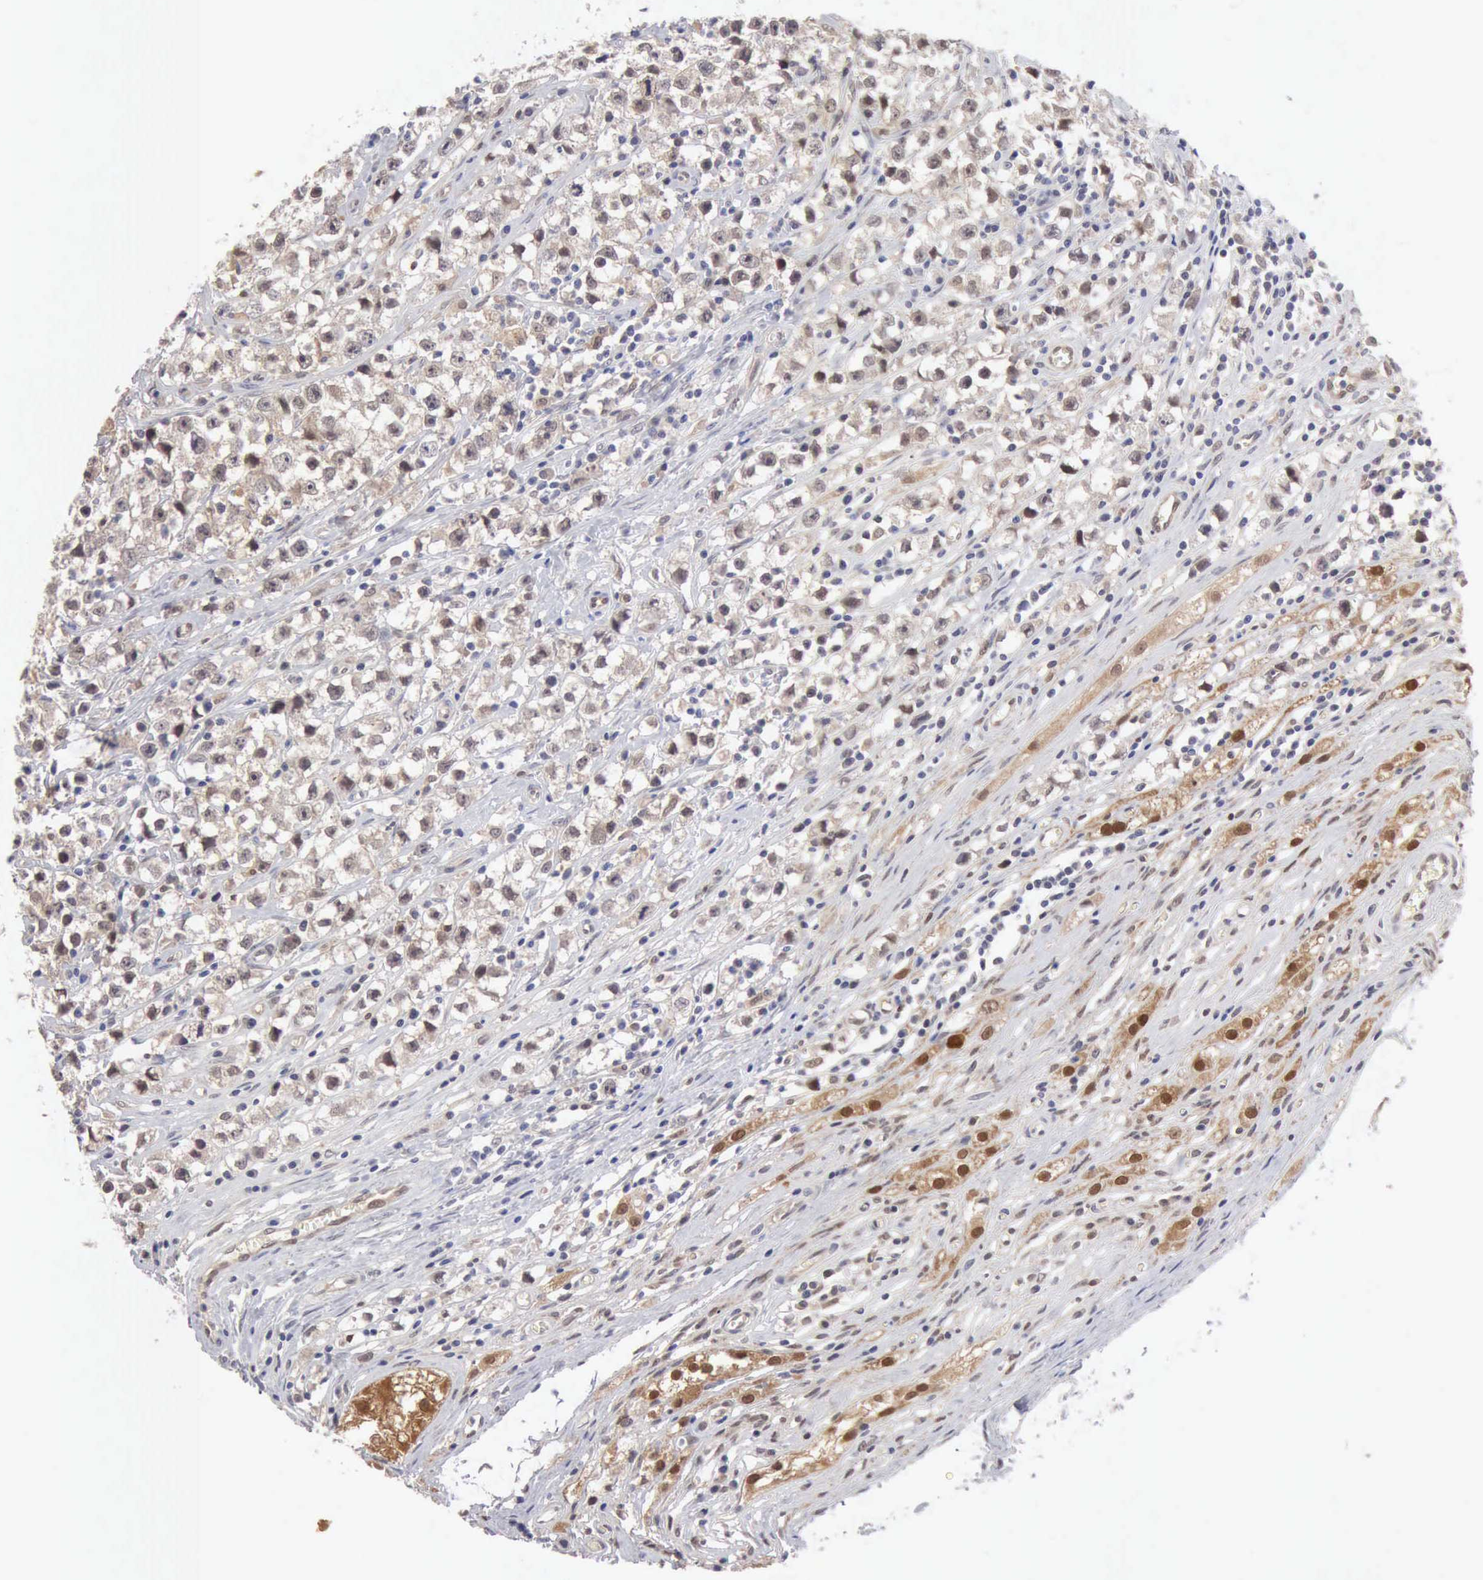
{"staining": {"intensity": "weak", "quantity": "25%-75%", "location": "cytoplasmic/membranous,nuclear"}, "tissue": "testis cancer", "cell_type": "Tumor cells", "image_type": "cancer", "snomed": [{"axis": "morphology", "description": "Seminoma, NOS"}, {"axis": "topography", "description": "Testis"}], "caption": "Seminoma (testis) stained with immunohistochemistry (IHC) displays weak cytoplasmic/membranous and nuclear positivity in approximately 25%-75% of tumor cells.", "gene": "PTGR2", "patient": {"sex": "male", "age": 35}}